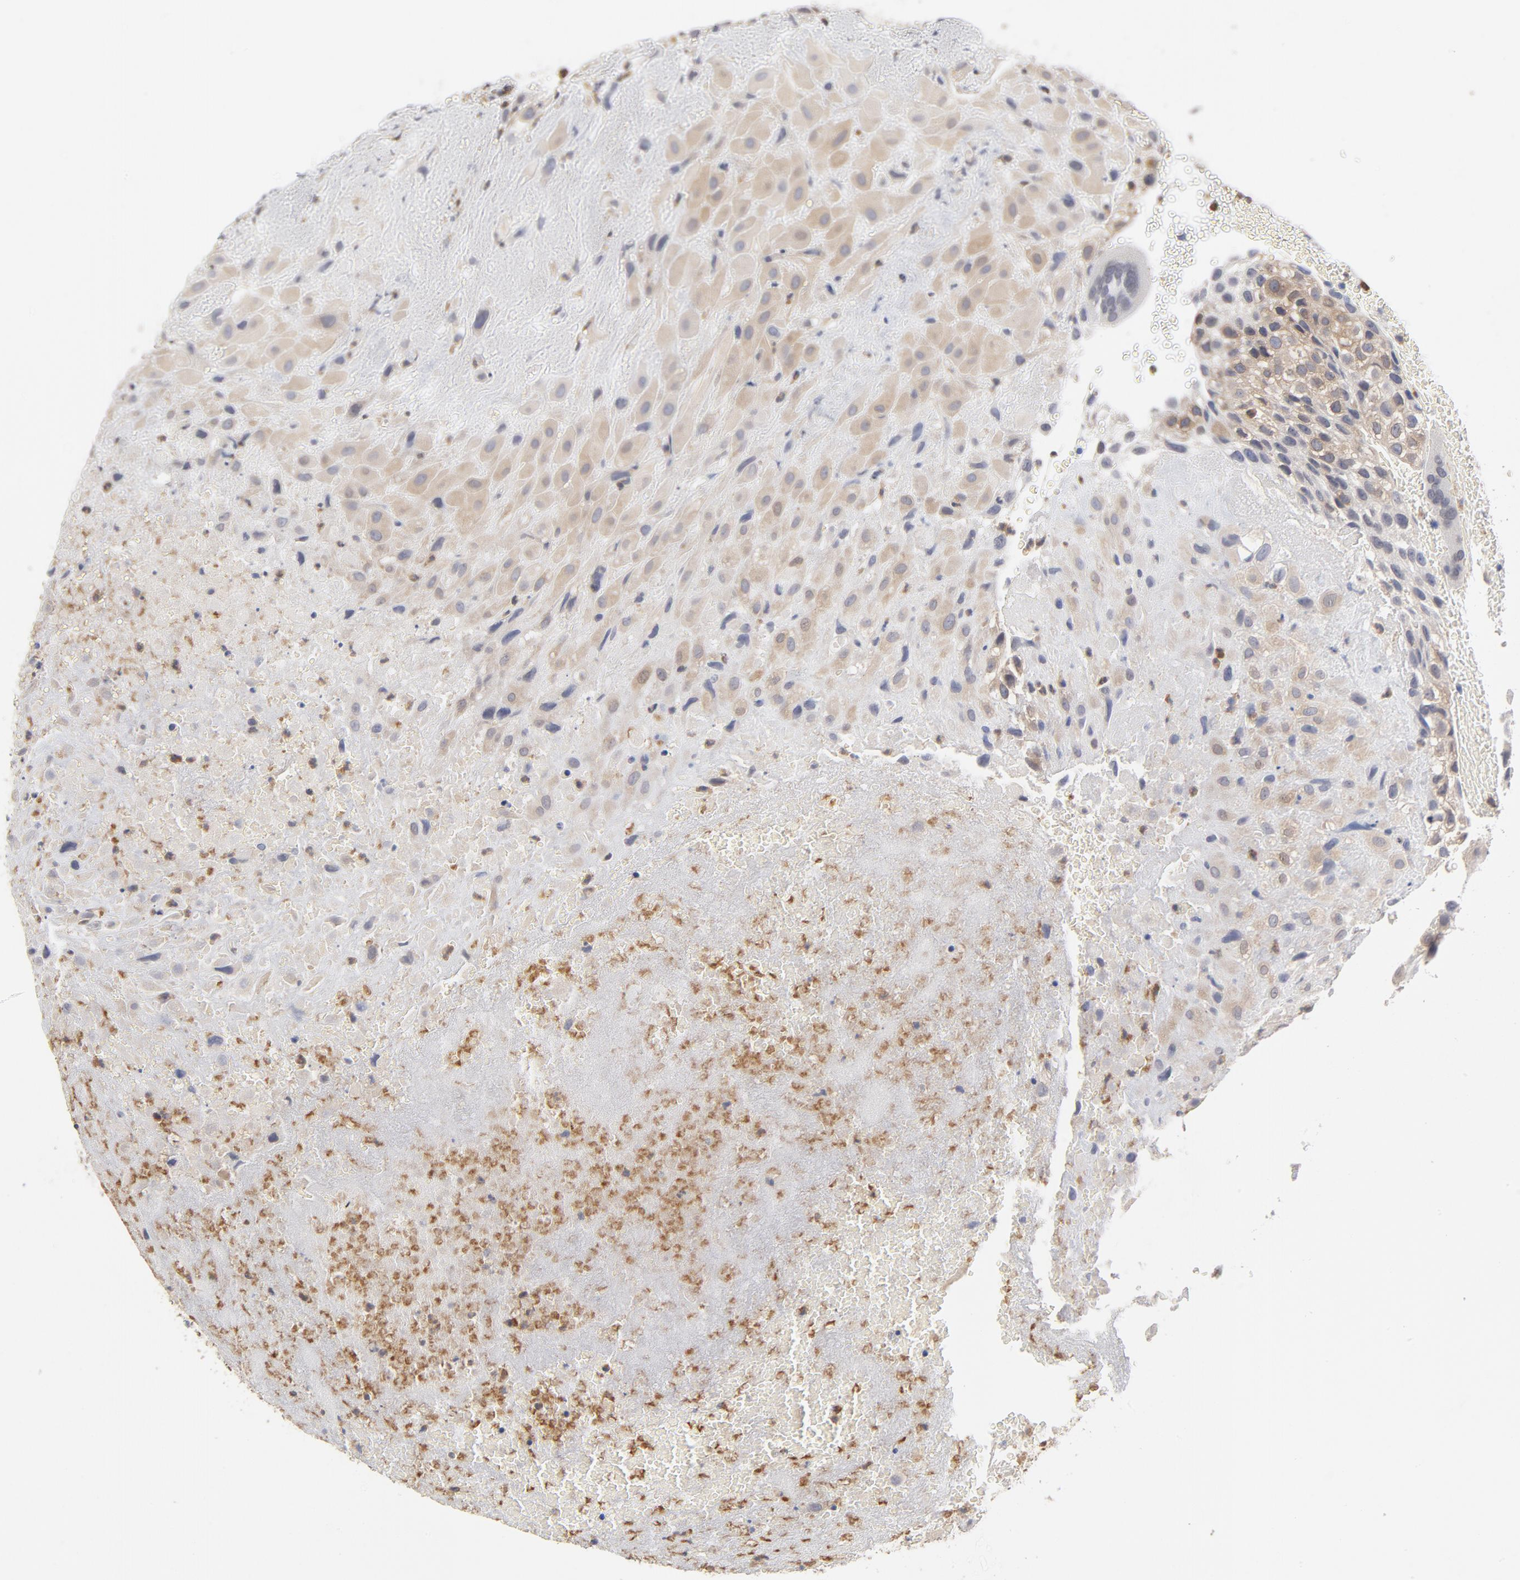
{"staining": {"intensity": "weak", "quantity": "25%-75%", "location": "cytoplasmic/membranous"}, "tissue": "placenta", "cell_type": "Decidual cells", "image_type": "normal", "snomed": [{"axis": "morphology", "description": "Normal tissue, NOS"}, {"axis": "topography", "description": "Placenta"}], "caption": "Immunohistochemistry (IHC) of unremarkable placenta displays low levels of weak cytoplasmic/membranous positivity in approximately 25%-75% of decidual cells.", "gene": "ASMTL", "patient": {"sex": "female", "age": 19}}